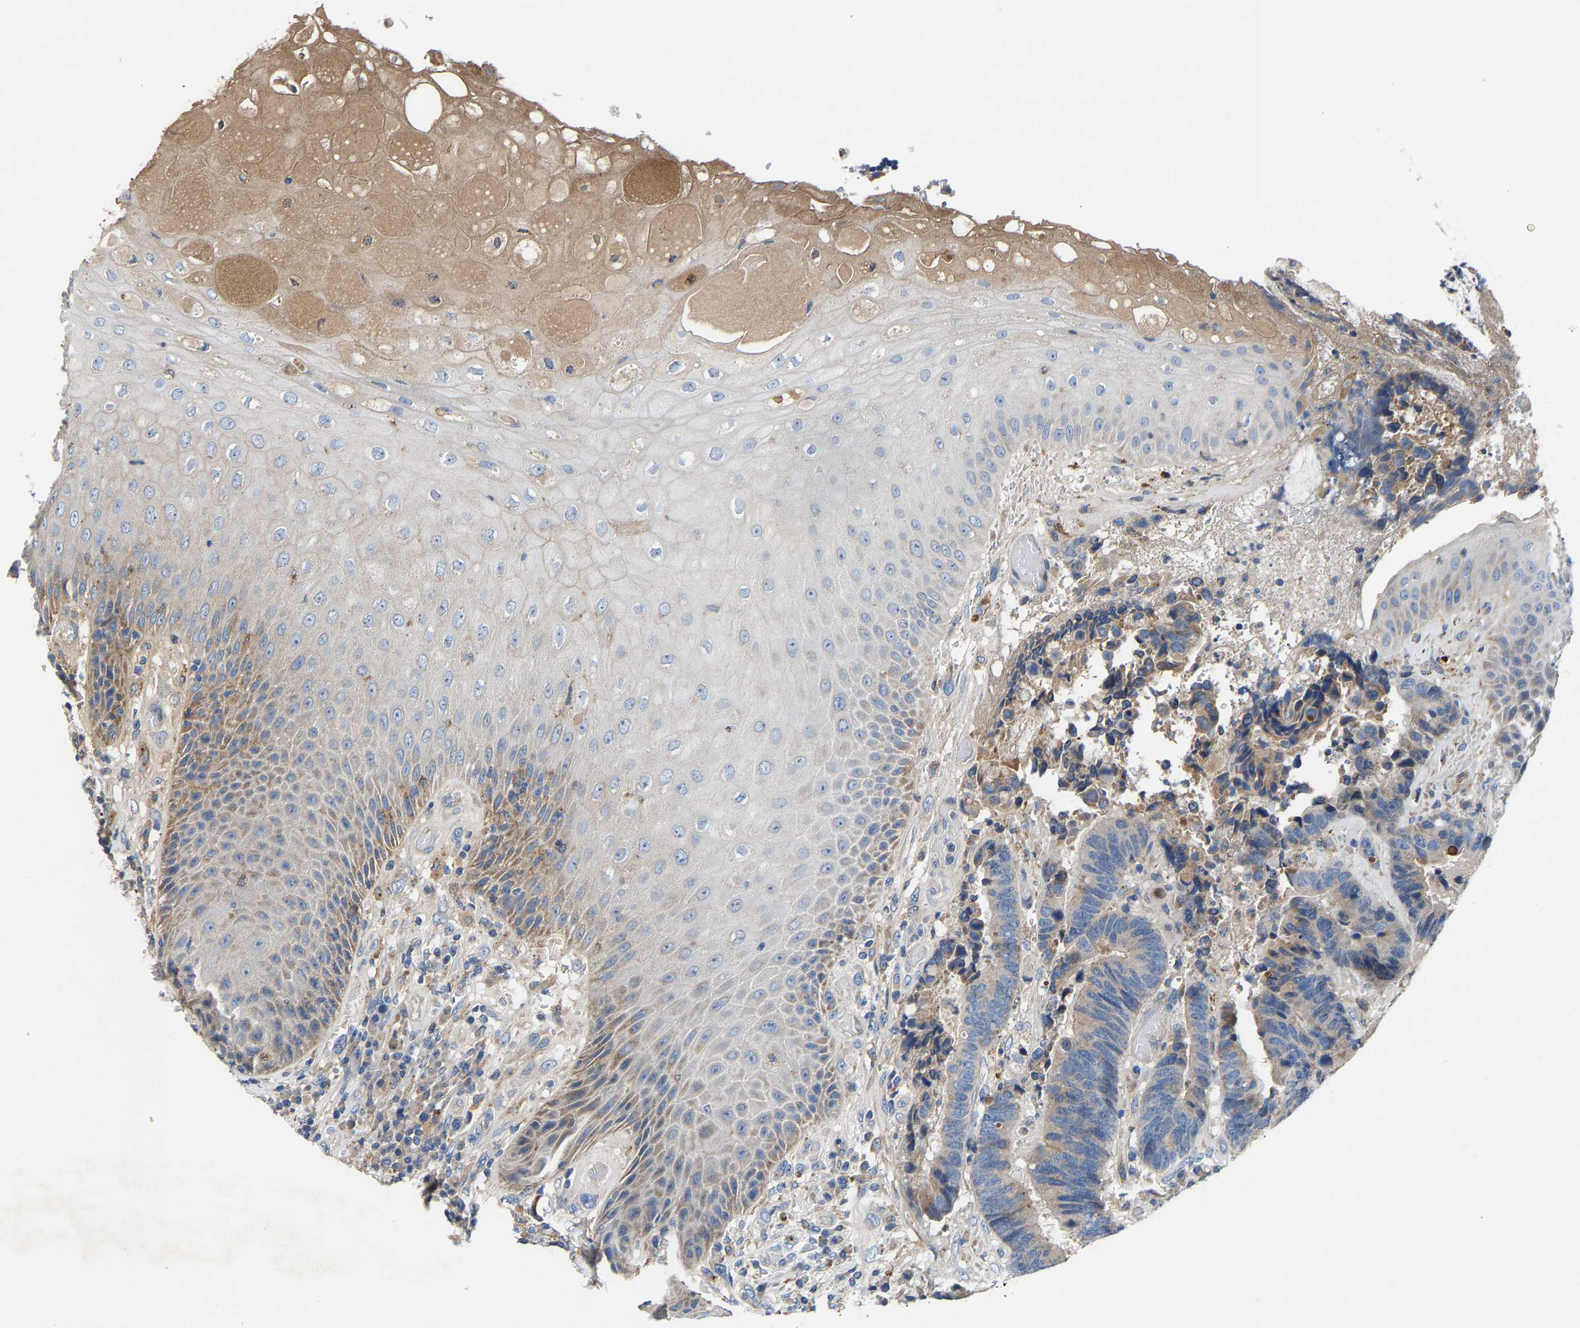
{"staining": {"intensity": "weak", "quantity": "<25%", "location": "cytoplasmic/membranous"}, "tissue": "colorectal cancer", "cell_type": "Tumor cells", "image_type": "cancer", "snomed": [{"axis": "morphology", "description": "Adenocarcinoma, NOS"}, {"axis": "topography", "description": "Rectum"}, {"axis": "topography", "description": "Anal"}], "caption": "Immunohistochemistry photomicrograph of neoplastic tissue: colorectal cancer (adenocarcinoma) stained with DAB (3,3'-diaminobenzidine) demonstrates no significant protein positivity in tumor cells.", "gene": "CCDC171", "patient": {"sex": "female", "age": 89}}